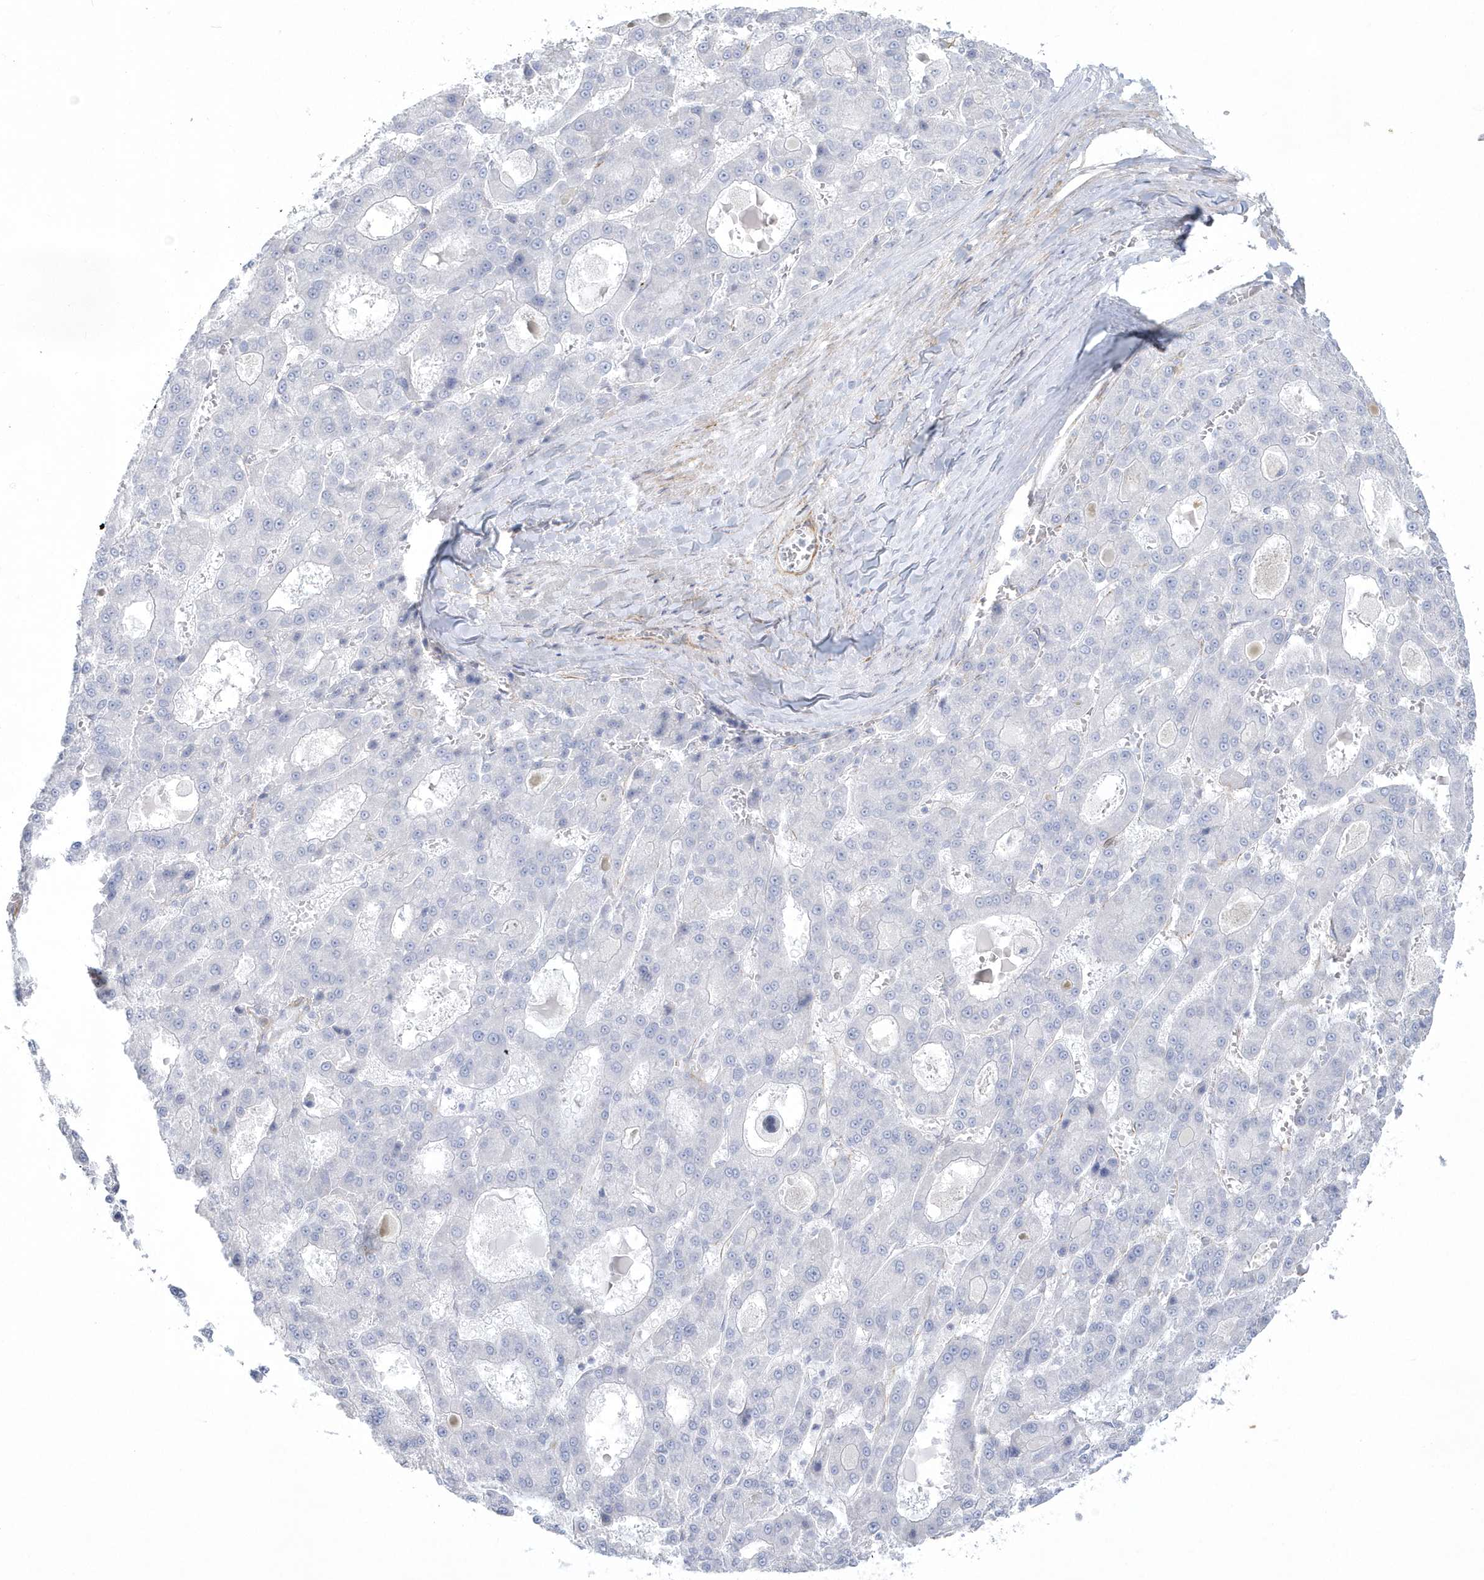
{"staining": {"intensity": "negative", "quantity": "none", "location": "none"}, "tissue": "liver cancer", "cell_type": "Tumor cells", "image_type": "cancer", "snomed": [{"axis": "morphology", "description": "Carcinoma, Hepatocellular, NOS"}, {"axis": "topography", "description": "Liver"}], "caption": "Liver cancer was stained to show a protein in brown. There is no significant staining in tumor cells. Nuclei are stained in blue.", "gene": "WDR27", "patient": {"sex": "male", "age": 70}}